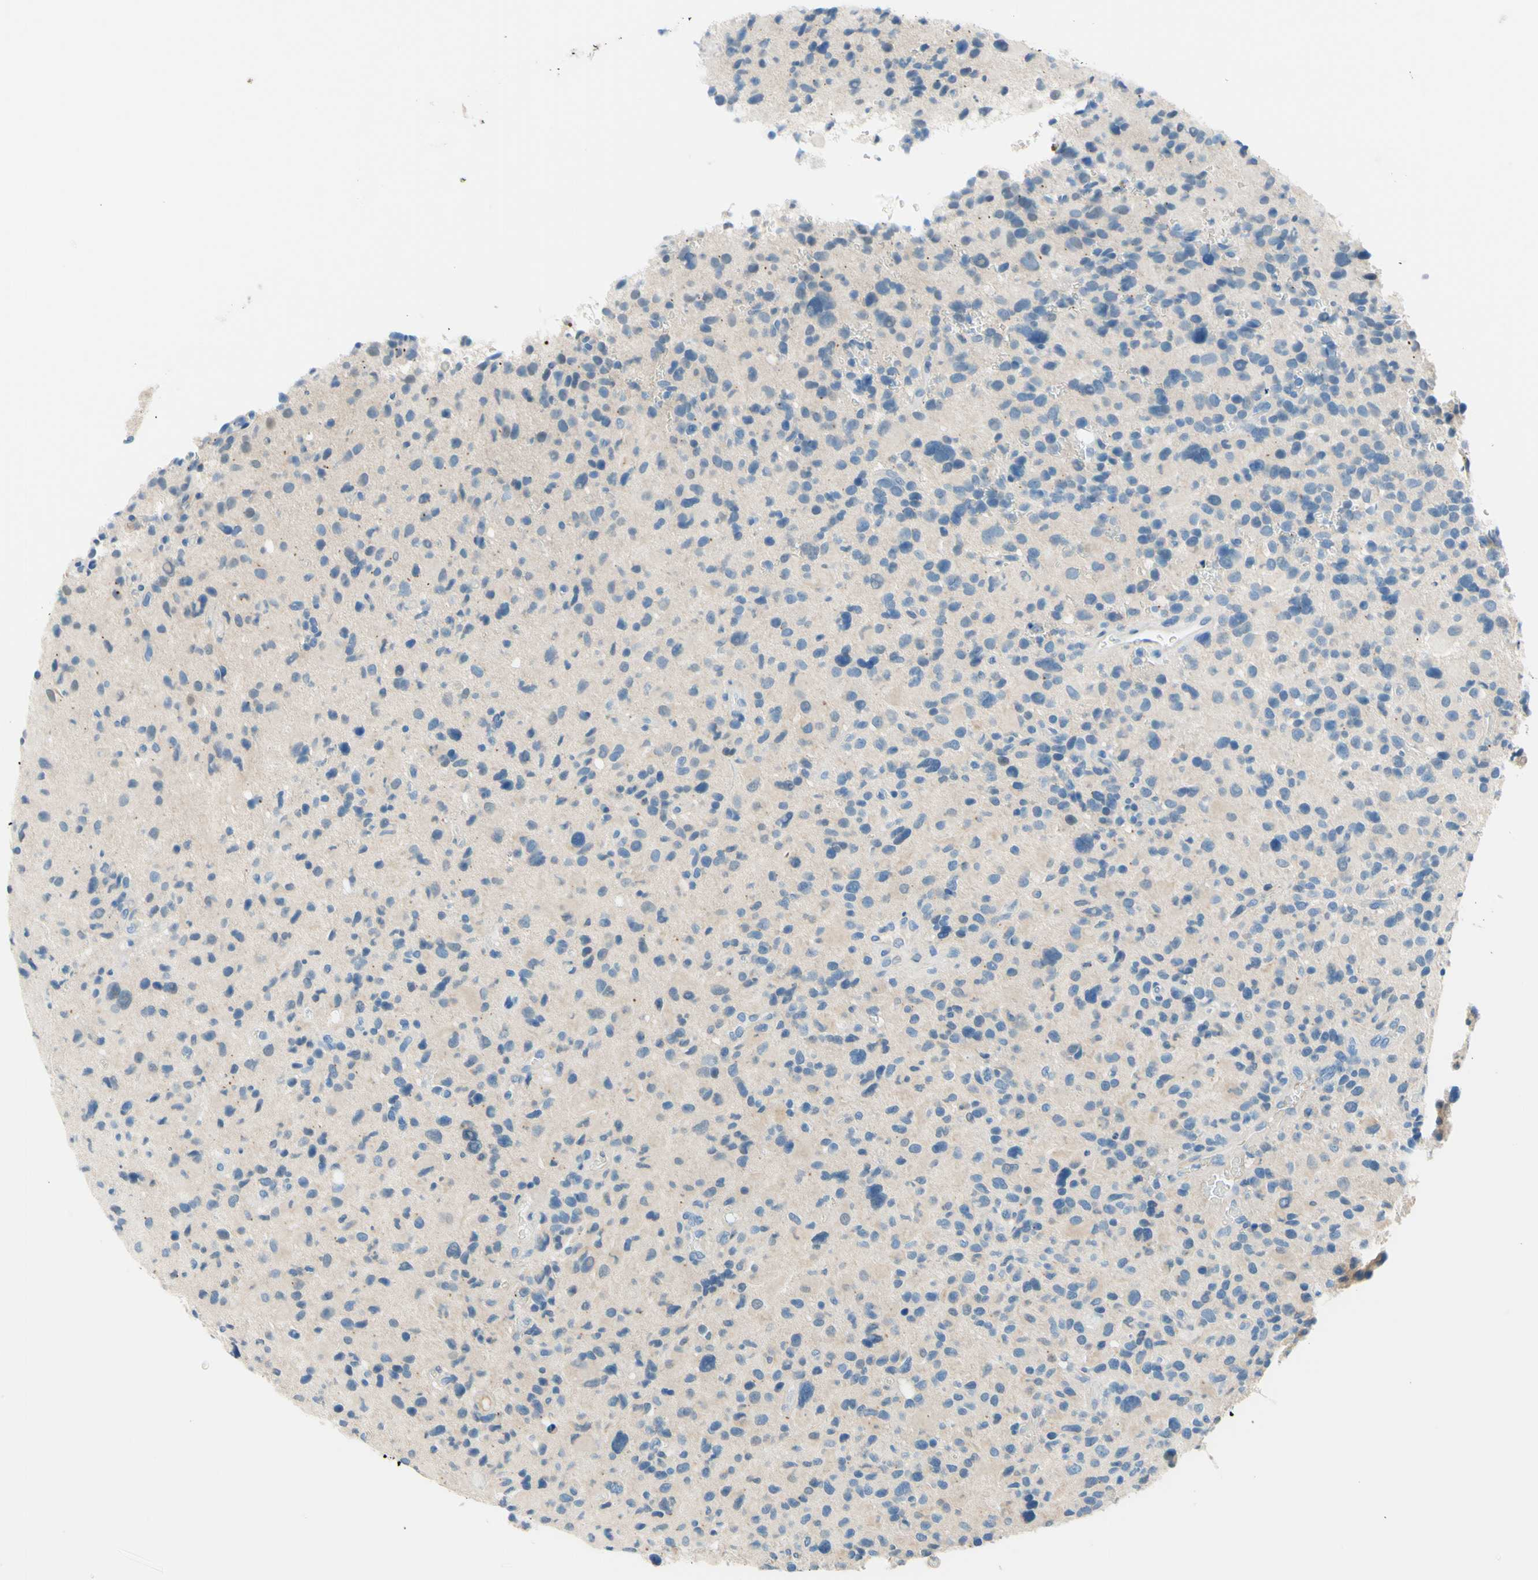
{"staining": {"intensity": "negative", "quantity": "none", "location": "none"}, "tissue": "glioma", "cell_type": "Tumor cells", "image_type": "cancer", "snomed": [{"axis": "morphology", "description": "Glioma, malignant, High grade"}, {"axis": "topography", "description": "Brain"}], "caption": "Immunohistochemical staining of glioma exhibits no significant positivity in tumor cells. The staining was performed using DAB (3,3'-diaminobenzidine) to visualize the protein expression in brown, while the nuclei were stained in blue with hematoxylin (Magnification: 20x).", "gene": "PASD1", "patient": {"sex": "male", "age": 48}}